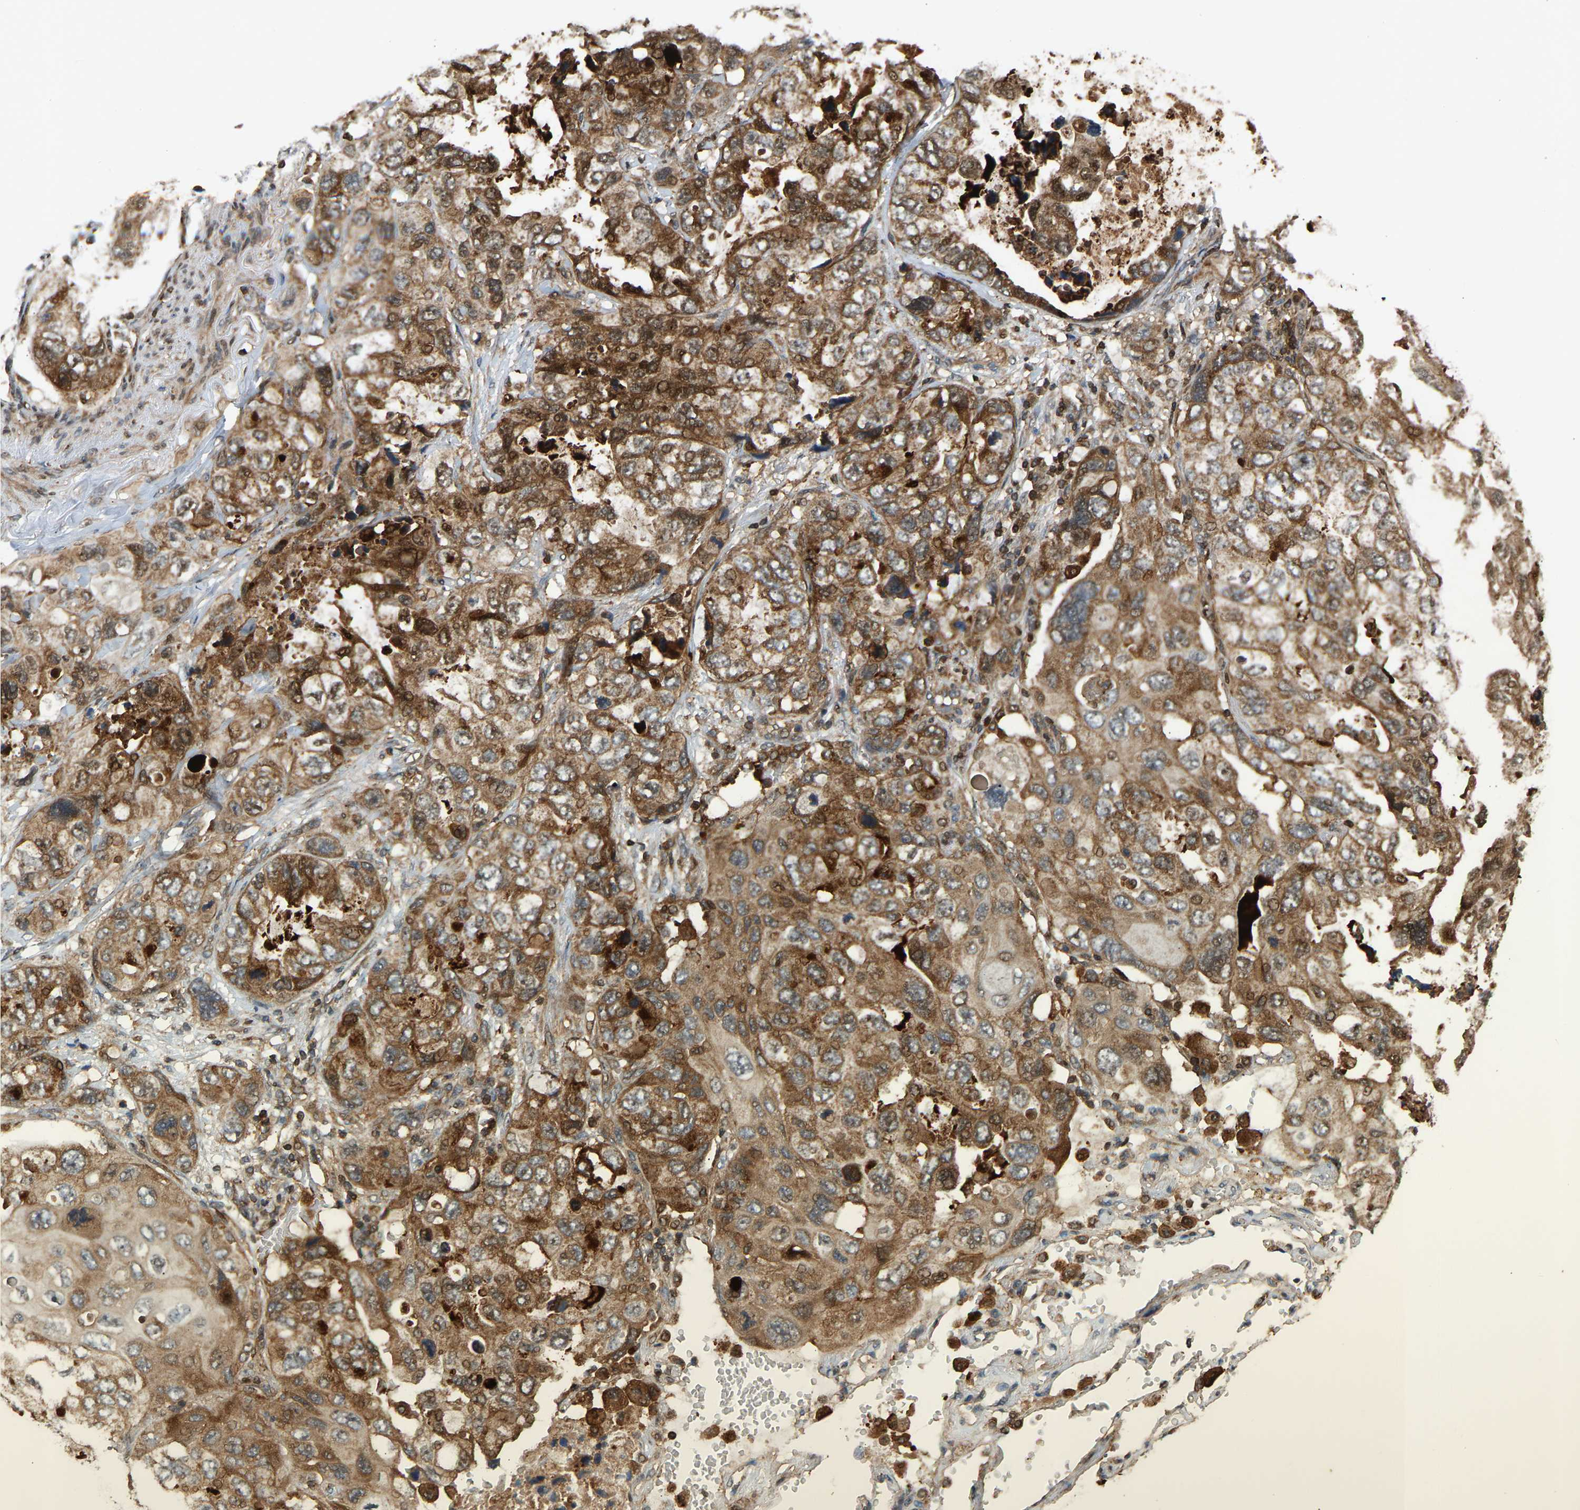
{"staining": {"intensity": "moderate", "quantity": ">75%", "location": "cytoplasmic/membranous"}, "tissue": "lung cancer", "cell_type": "Tumor cells", "image_type": "cancer", "snomed": [{"axis": "morphology", "description": "Squamous cell carcinoma, NOS"}, {"axis": "topography", "description": "Lung"}], "caption": "Tumor cells reveal moderate cytoplasmic/membranous staining in approximately >75% of cells in lung squamous cell carcinoma.", "gene": "GOPC", "patient": {"sex": "female", "age": 73}}